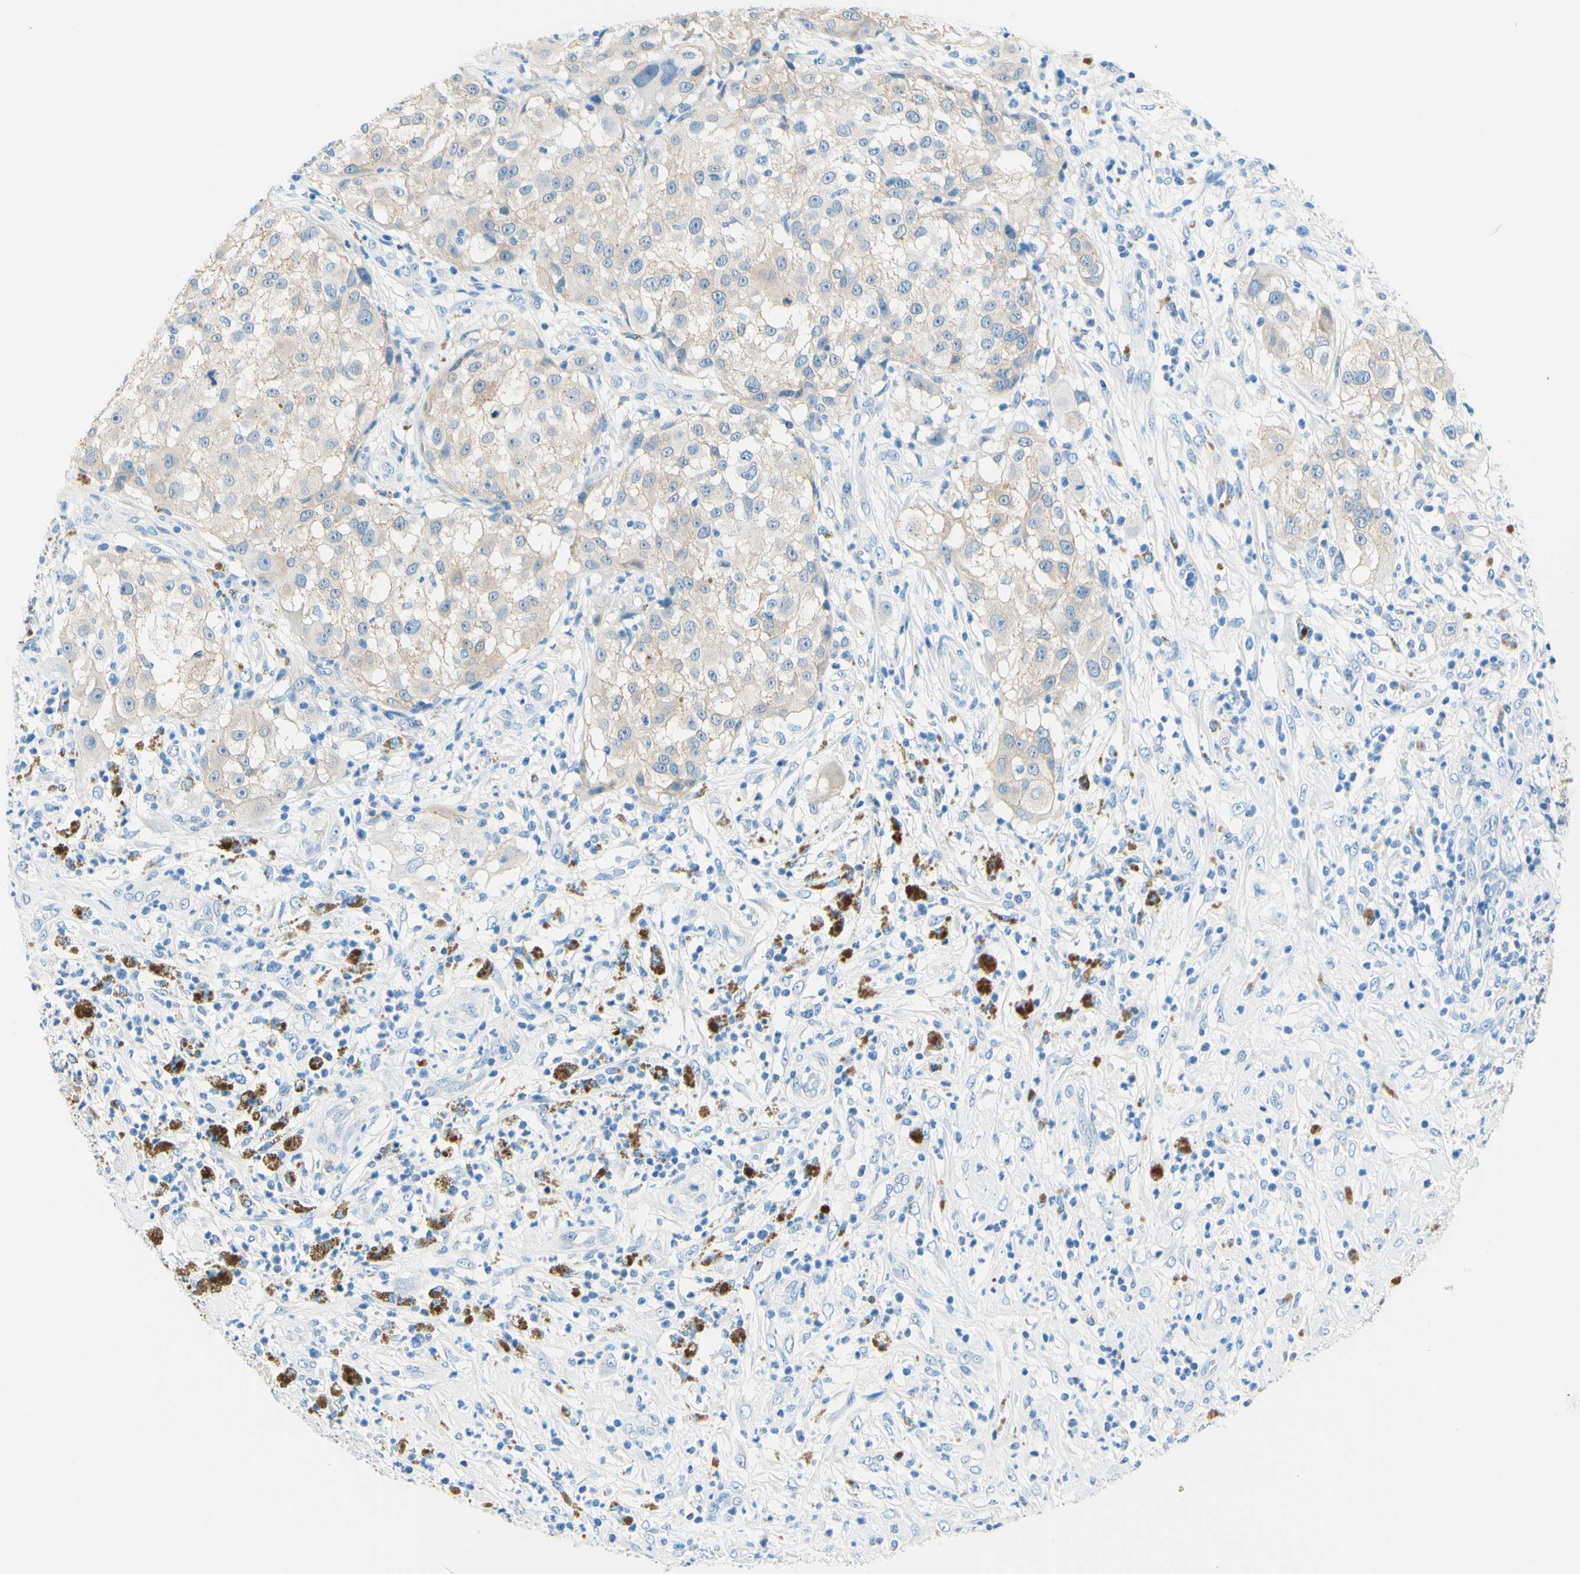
{"staining": {"intensity": "weak", "quantity": ">75%", "location": "cytoplasmic/membranous"}, "tissue": "melanoma", "cell_type": "Tumor cells", "image_type": "cancer", "snomed": [{"axis": "morphology", "description": "Necrosis, NOS"}, {"axis": "morphology", "description": "Malignant melanoma, NOS"}, {"axis": "topography", "description": "Skin"}], "caption": "A histopathology image of malignant melanoma stained for a protein reveals weak cytoplasmic/membranous brown staining in tumor cells.", "gene": "PASD1", "patient": {"sex": "female", "age": 87}}